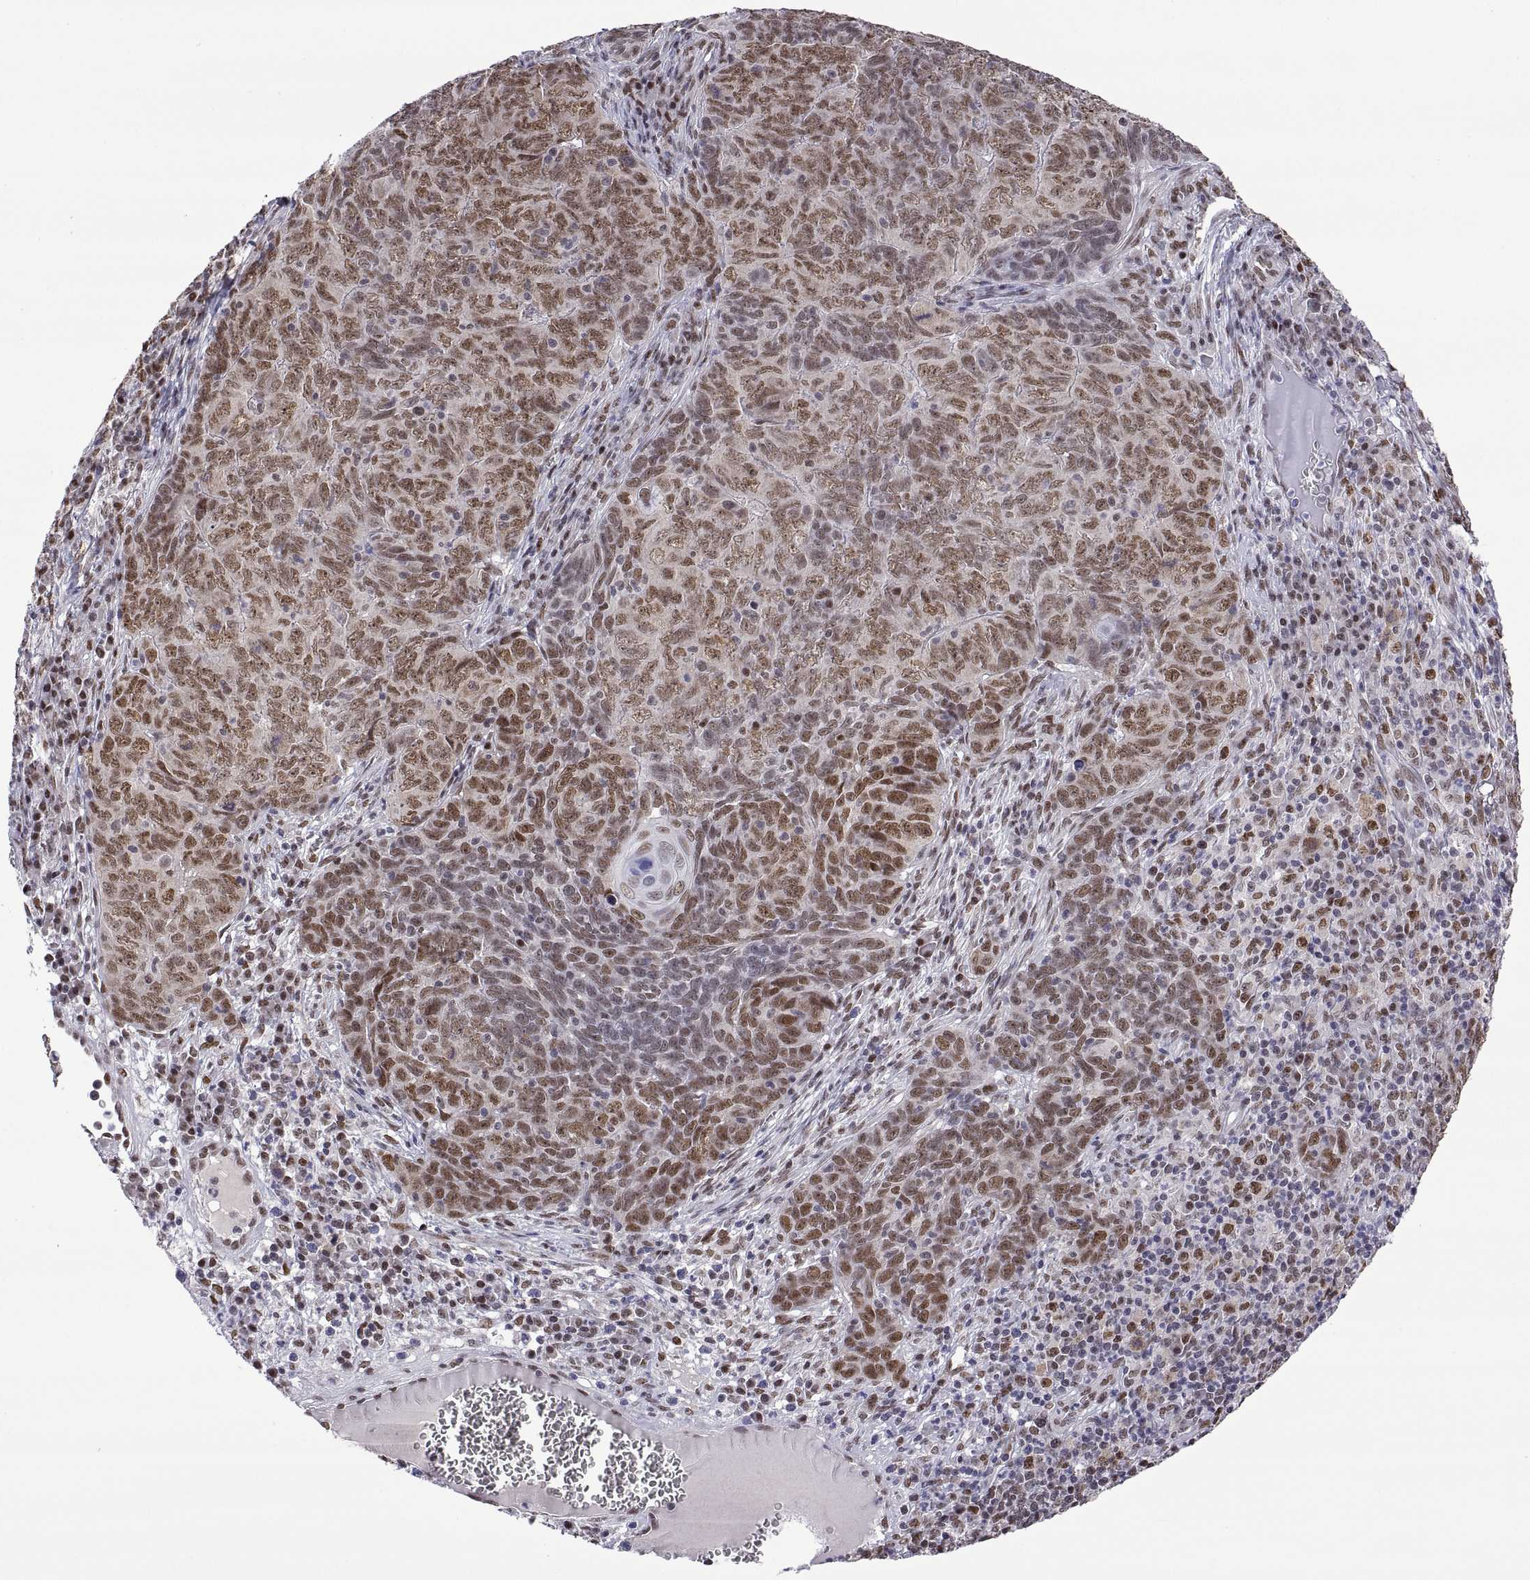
{"staining": {"intensity": "moderate", "quantity": ">75%", "location": "nuclear"}, "tissue": "skin cancer", "cell_type": "Tumor cells", "image_type": "cancer", "snomed": [{"axis": "morphology", "description": "Squamous cell carcinoma, NOS"}, {"axis": "topography", "description": "Skin"}, {"axis": "topography", "description": "Anal"}], "caption": "Human skin squamous cell carcinoma stained for a protein (brown) shows moderate nuclear positive expression in approximately >75% of tumor cells.", "gene": "NR4A1", "patient": {"sex": "female", "age": 51}}